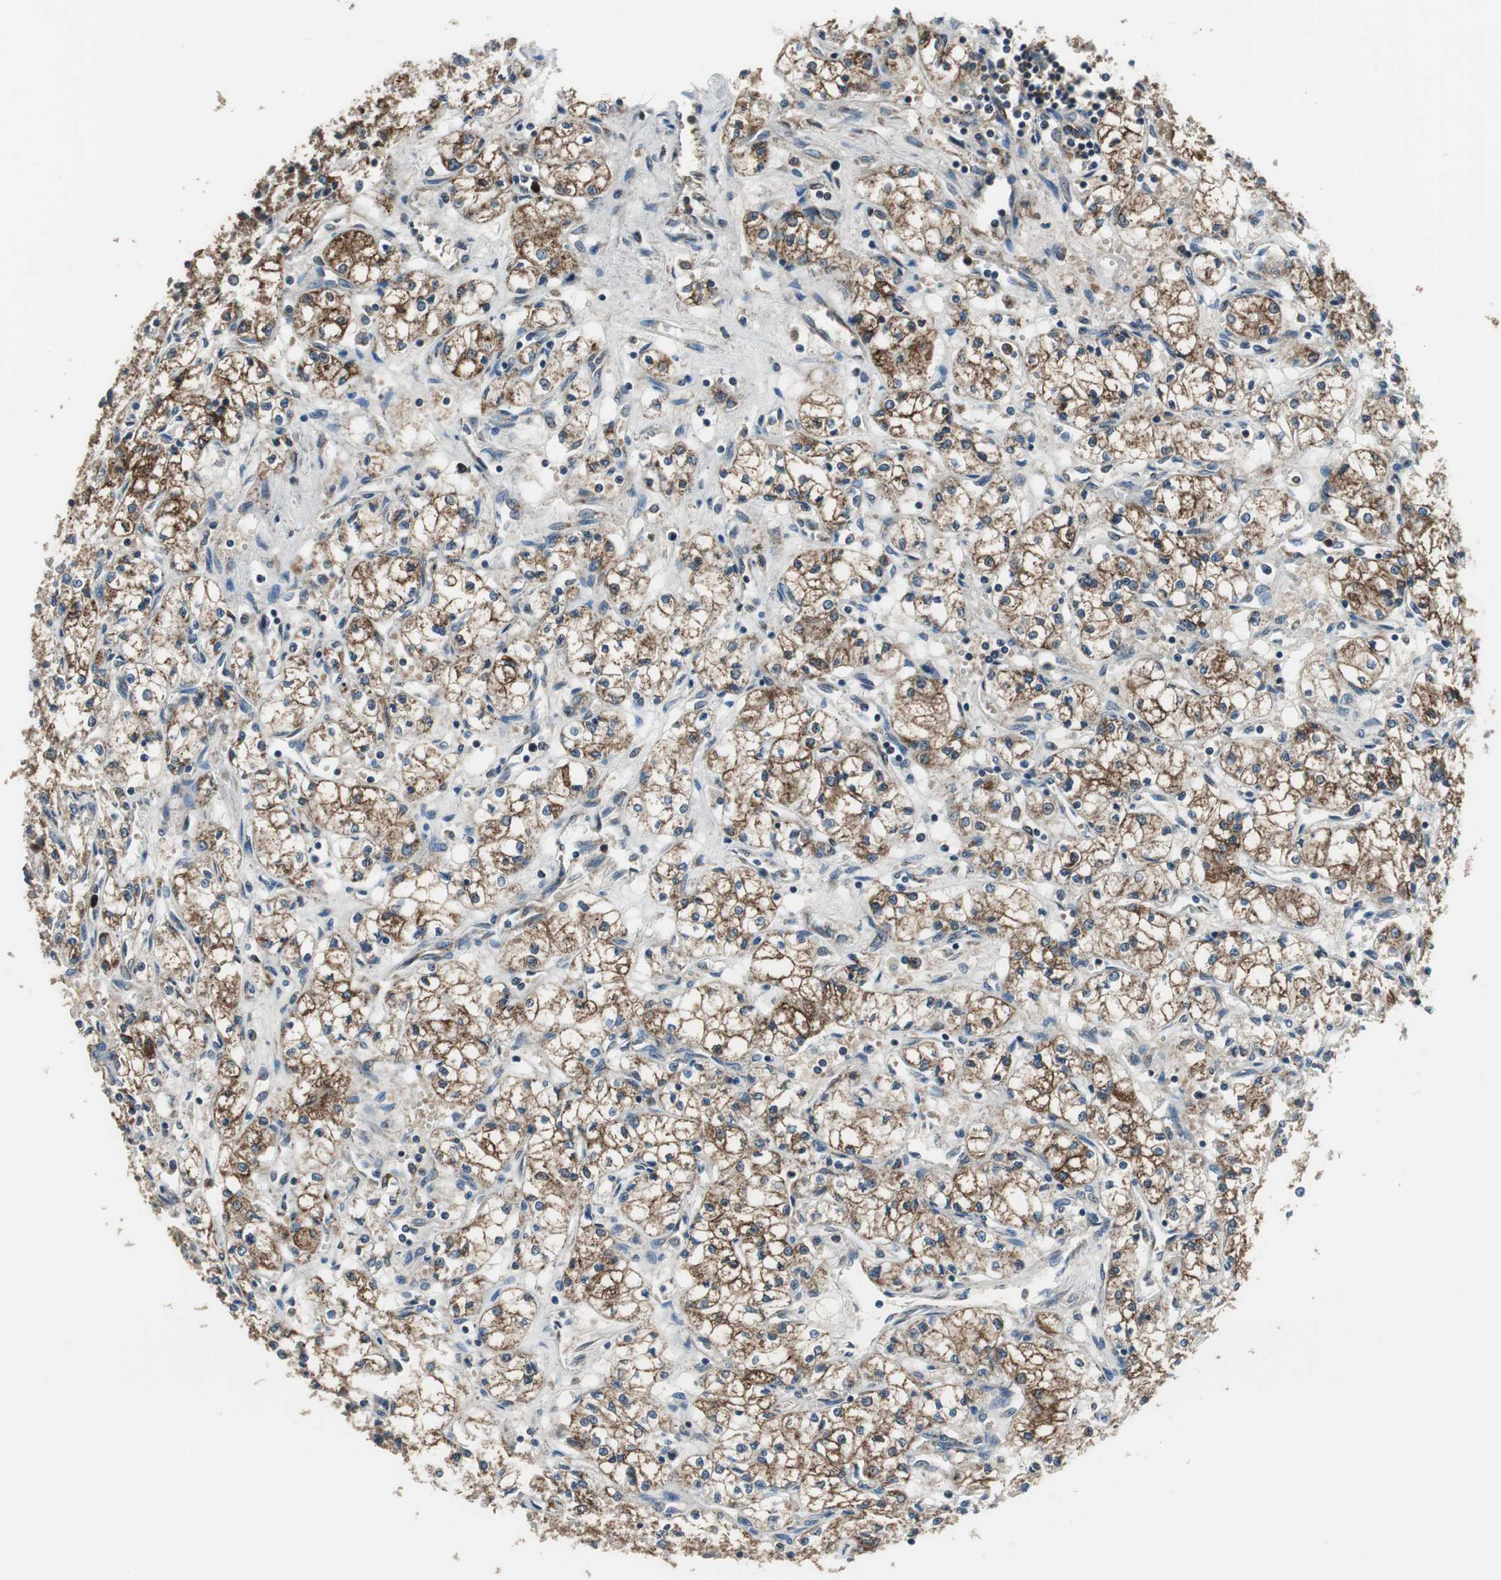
{"staining": {"intensity": "strong", "quantity": ">75%", "location": "cytoplasmic/membranous"}, "tissue": "renal cancer", "cell_type": "Tumor cells", "image_type": "cancer", "snomed": [{"axis": "morphology", "description": "Normal tissue, NOS"}, {"axis": "morphology", "description": "Adenocarcinoma, NOS"}, {"axis": "topography", "description": "Kidney"}], "caption": "Protein expression analysis of renal adenocarcinoma displays strong cytoplasmic/membranous staining in approximately >75% of tumor cells.", "gene": "PI4KB", "patient": {"sex": "male", "age": 59}}